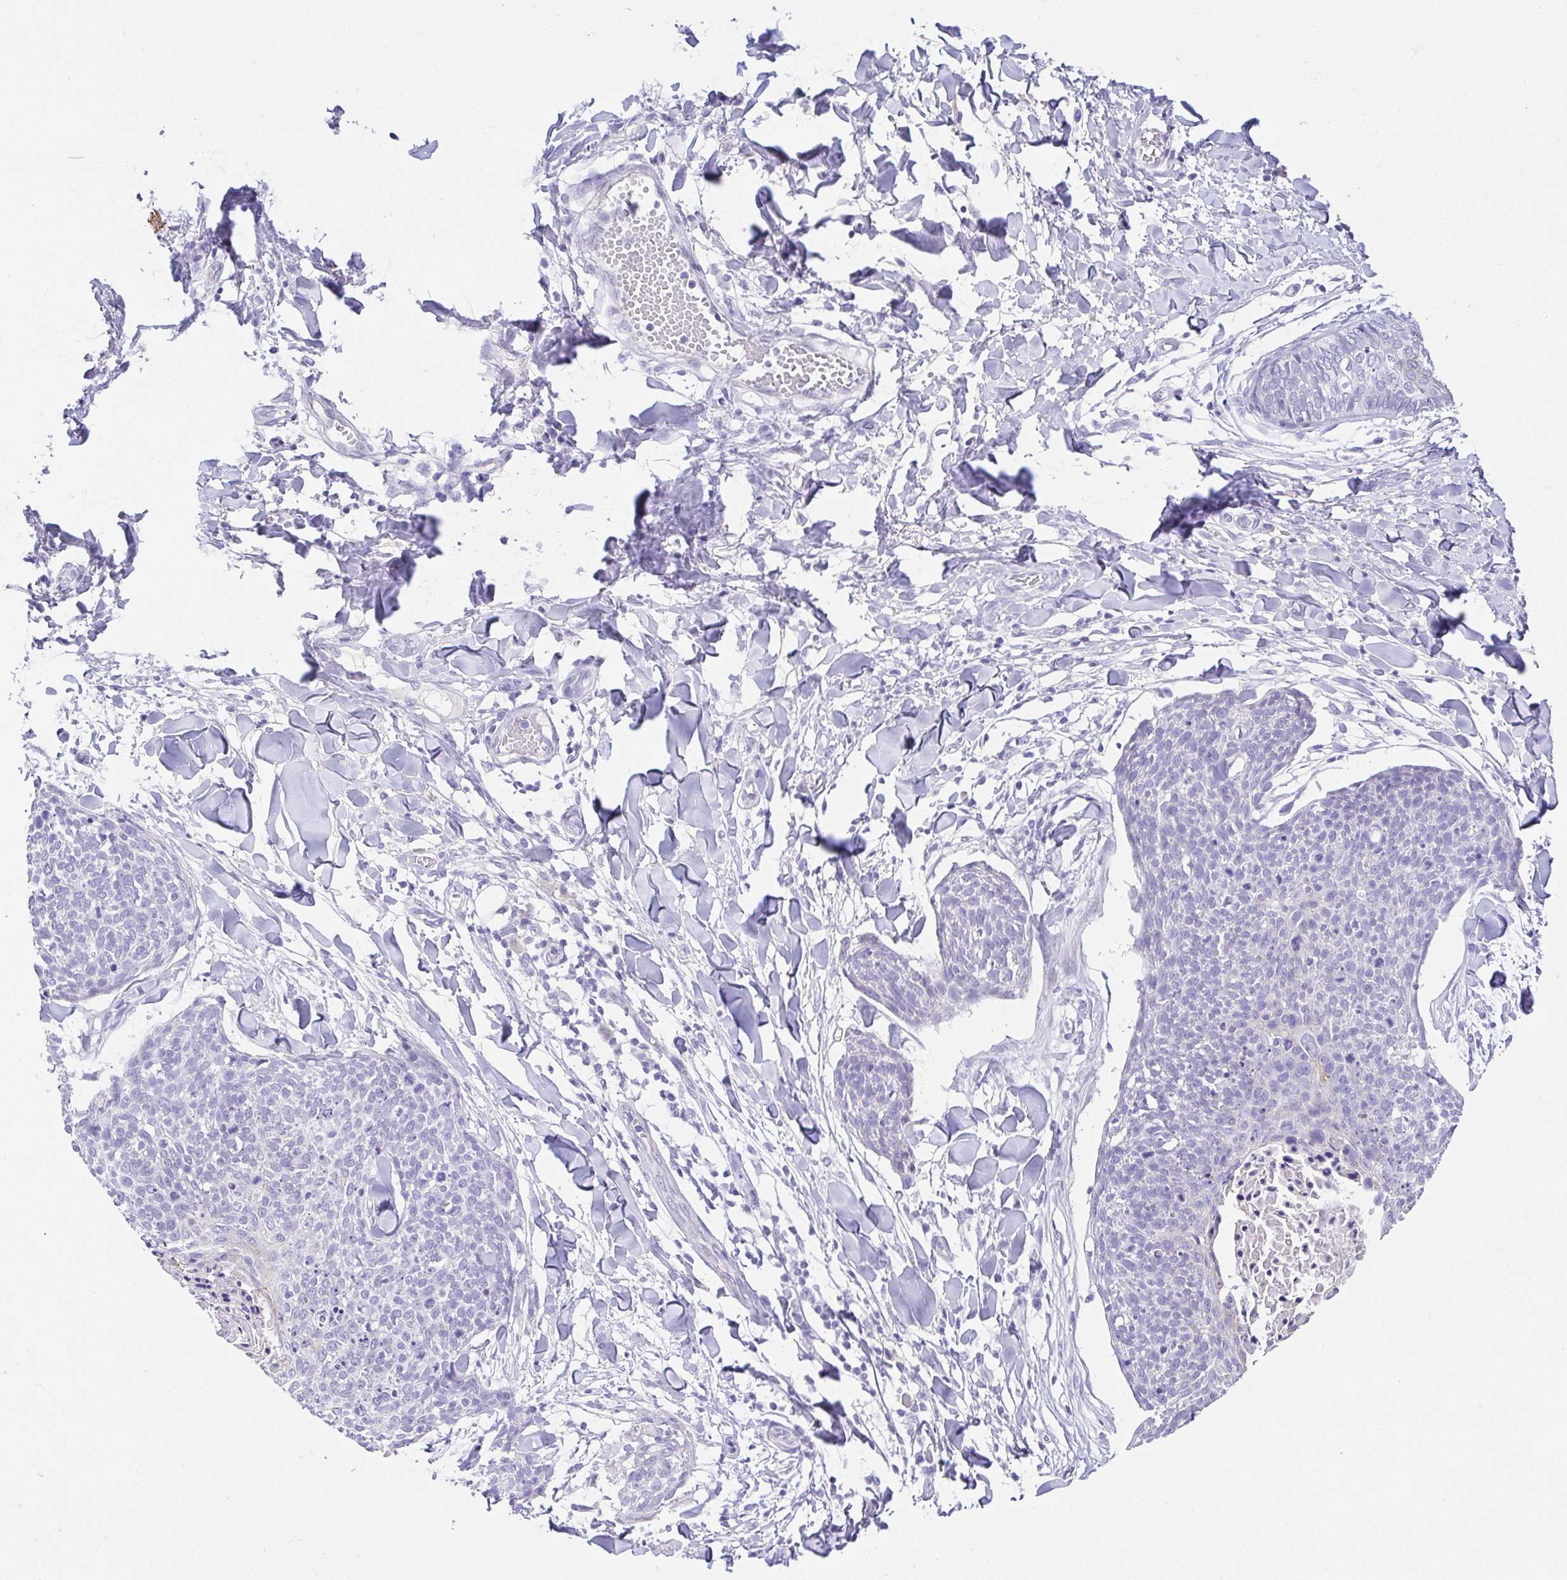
{"staining": {"intensity": "negative", "quantity": "none", "location": "none"}, "tissue": "skin cancer", "cell_type": "Tumor cells", "image_type": "cancer", "snomed": [{"axis": "morphology", "description": "Squamous cell carcinoma, NOS"}, {"axis": "topography", "description": "Skin"}, {"axis": "topography", "description": "Vulva"}], "caption": "High power microscopy image of an immunohistochemistry (IHC) micrograph of skin cancer (squamous cell carcinoma), revealing no significant expression in tumor cells.", "gene": "HAPLN2", "patient": {"sex": "female", "age": 75}}